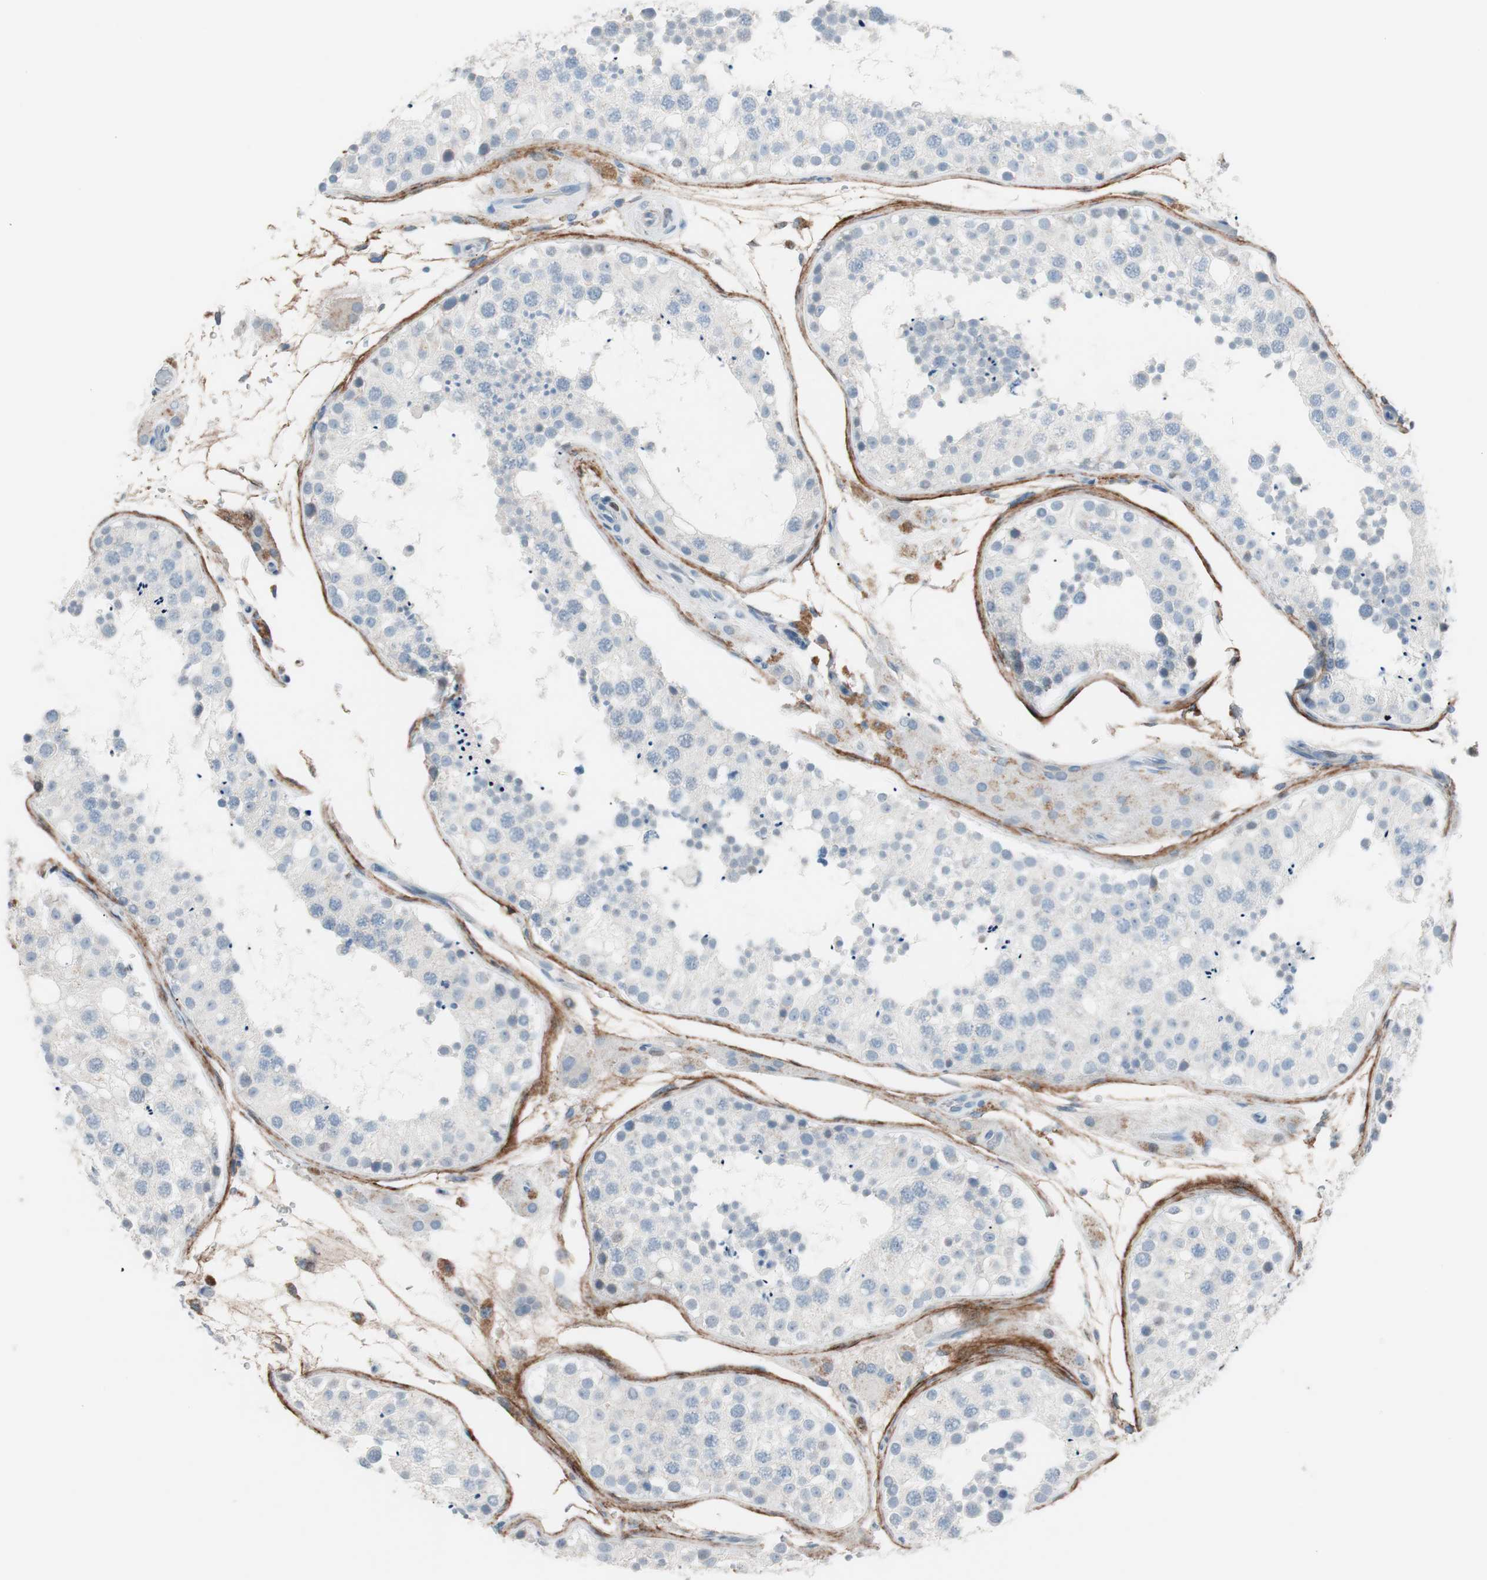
{"staining": {"intensity": "negative", "quantity": "none", "location": "none"}, "tissue": "testis", "cell_type": "Cells in seminiferous ducts", "image_type": "normal", "snomed": [{"axis": "morphology", "description": "Normal tissue, NOS"}, {"axis": "topography", "description": "Testis"}], "caption": "Human testis stained for a protein using immunohistochemistry (IHC) shows no expression in cells in seminiferous ducts.", "gene": "FOSL1", "patient": {"sex": "male", "age": 26}}